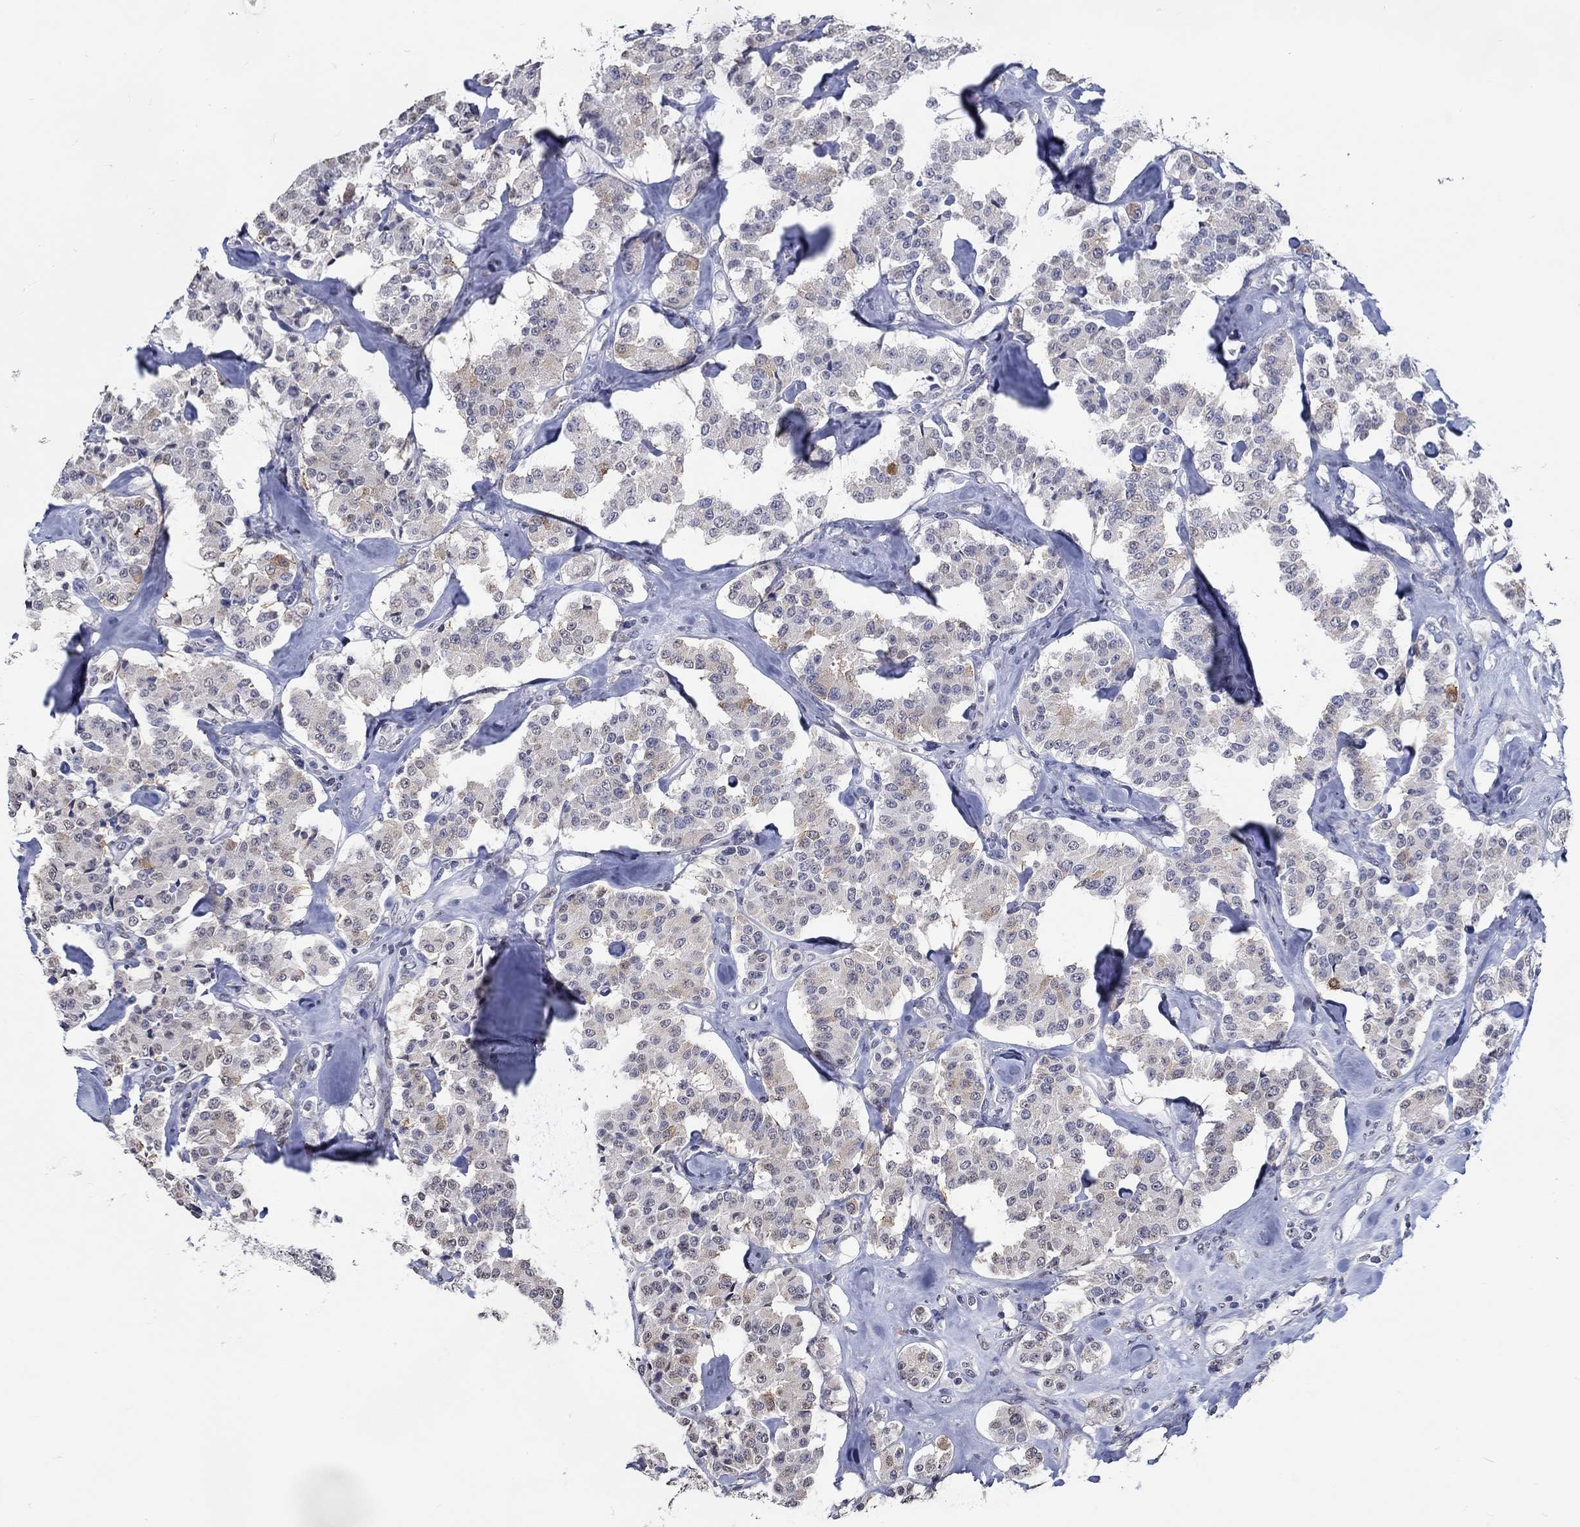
{"staining": {"intensity": "weak", "quantity": "25%-75%", "location": "cytoplasmic/membranous"}, "tissue": "carcinoid", "cell_type": "Tumor cells", "image_type": "cancer", "snomed": [{"axis": "morphology", "description": "Carcinoid, malignant, NOS"}, {"axis": "topography", "description": "Pancreas"}], "caption": "Carcinoid stained with immunohistochemistry (IHC) displays weak cytoplasmic/membranous positivity in approximately 25%-75% of tumor cells. Ihc stains the protein of interest in brown and the nuclei are stained blue.", "gene": "PDE1B", "patient": {"sex": "male", "age": 41}}